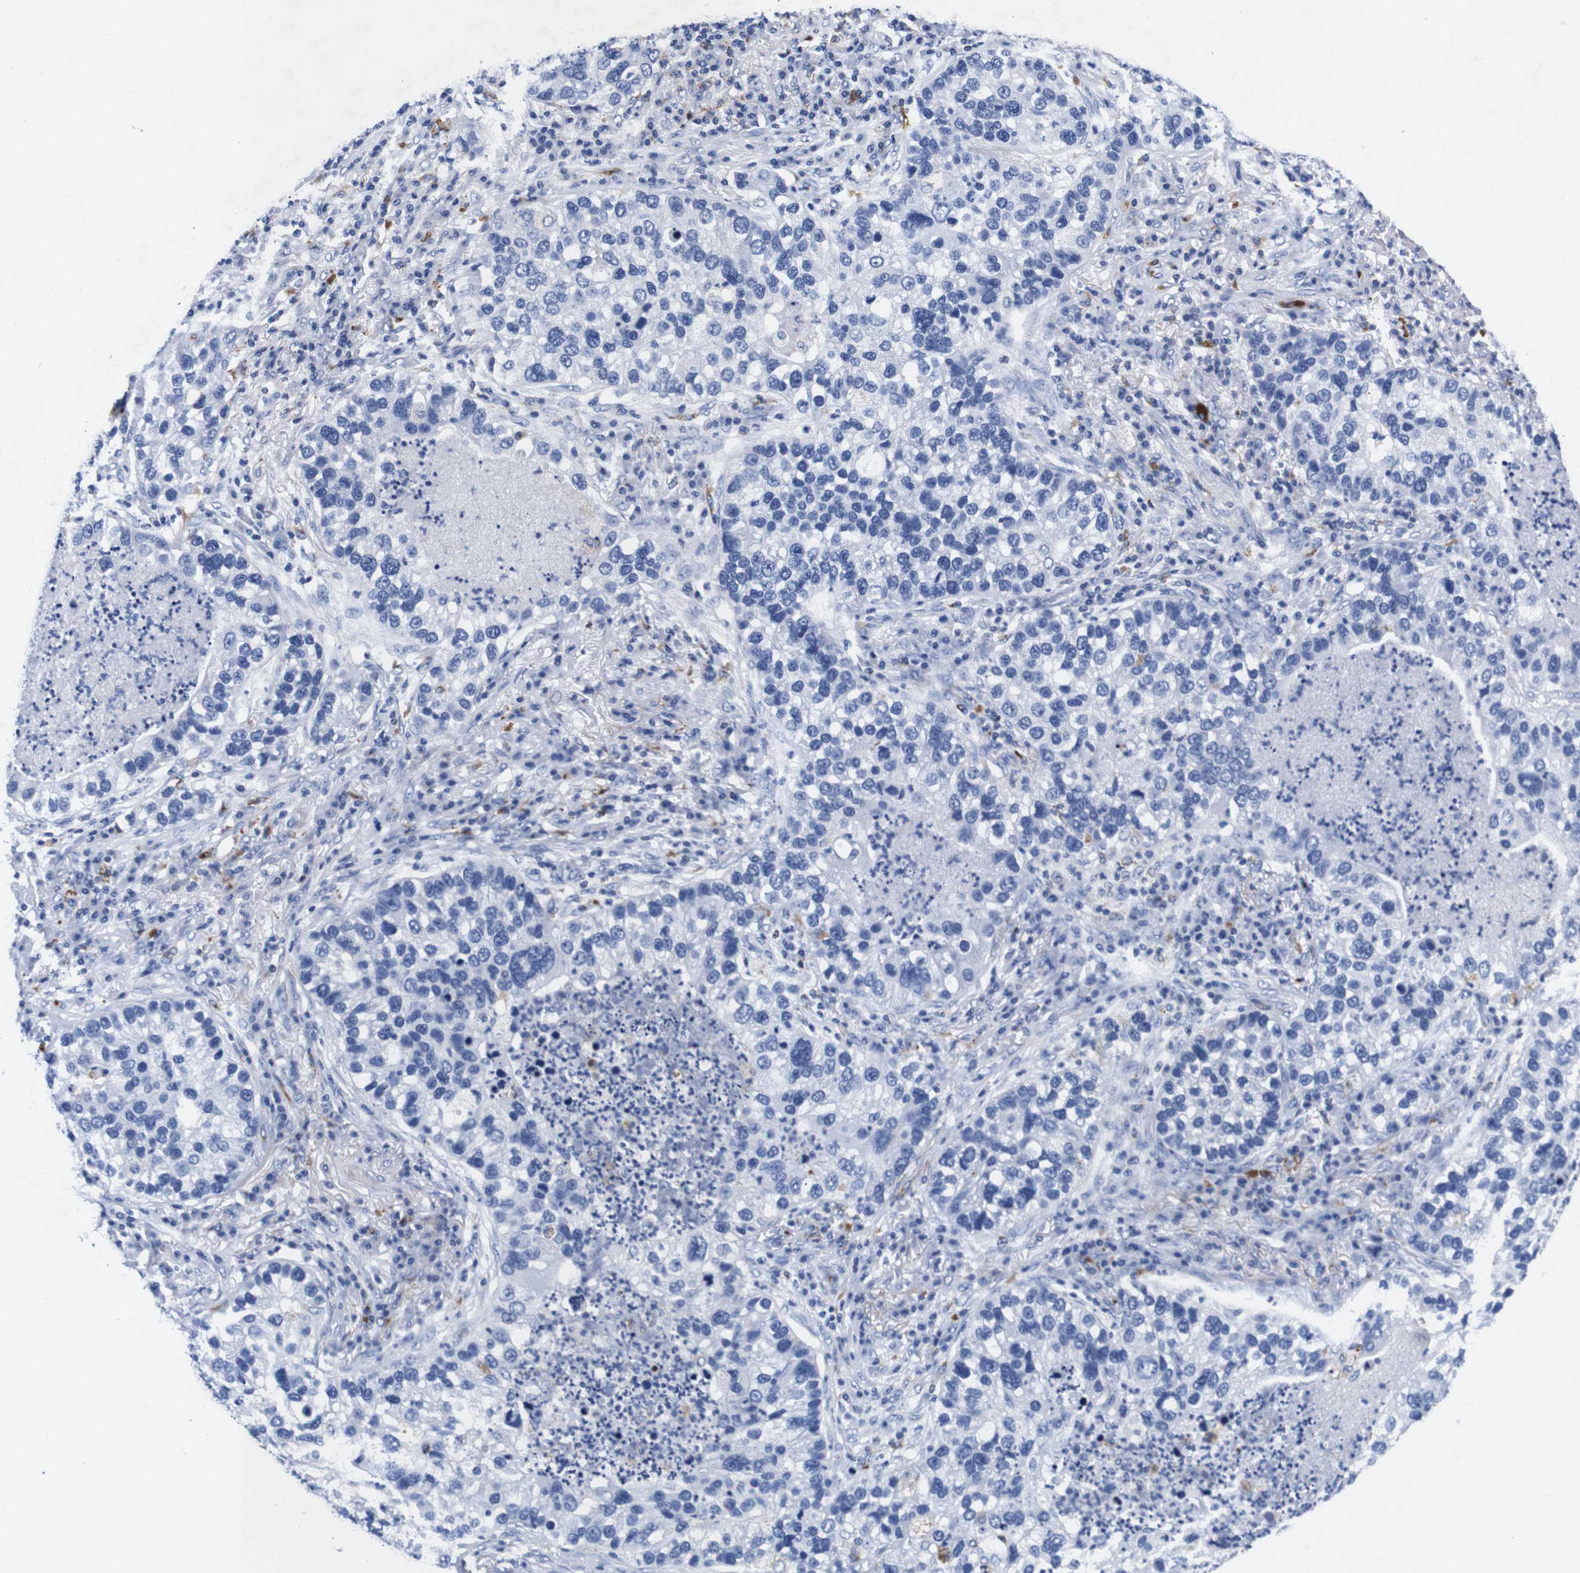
{"staining": {"intensity": "negative", "quantity": "none", "location": "none"}, "tissue": "lung cancer", "cell_type": "Tumor cells", "image_type": "cancer", "snomed": [{"axis": "morphology", "description": "Normal tissue, NOS"}, {"axis": "morphology", "description": "Adenocarcinoma, NOS"}, {"axis": "topography", "description": "Bronchus"}, {"axis": "topography", "description": "Lung"}], "caption": "Immunohistochemistry (IHC) of human lung cancer shows no staining in tumor cells.", "gene": "HLA-DMB", "patient": {"sex": "male", "age": 54}}